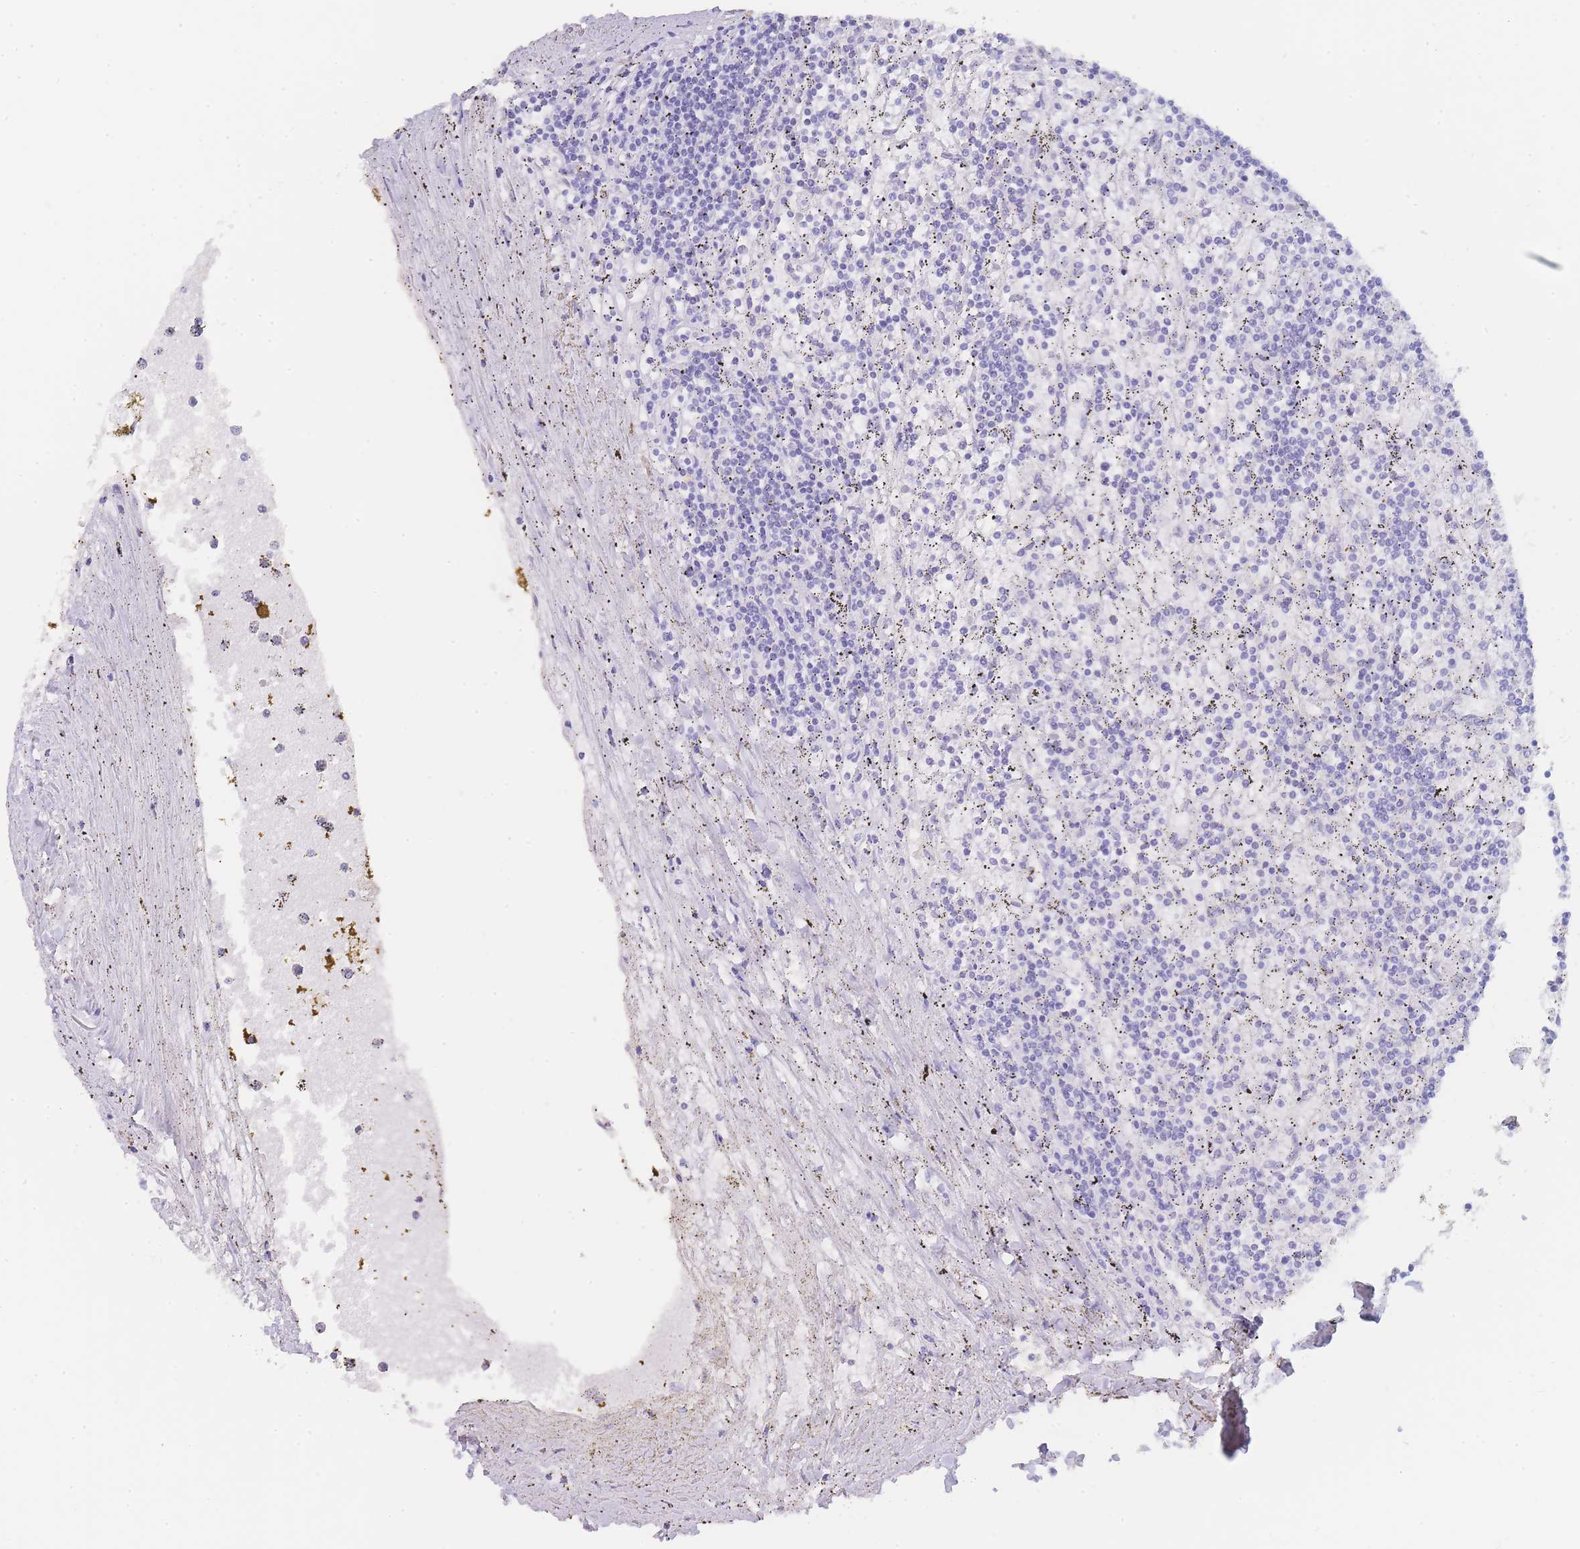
{"staining": {"intensity": "negative", "quantity": "none", "location": "none"}, "tissue": "lymphoma", "cell_type": "Tumor cells", "image_type": "cancer", "snomed": [{"axis": "morphology", "description": "Malignant lymphoma, non-Hodgkin's type, Low grade"}, {"axis": "topography", "description": "Spleen"}], "caption": "Tumor cells are negative for protein expression in human lymphoma.", "gene": "LZTFL1", "patient": {"sex": "male", "age": 76}}